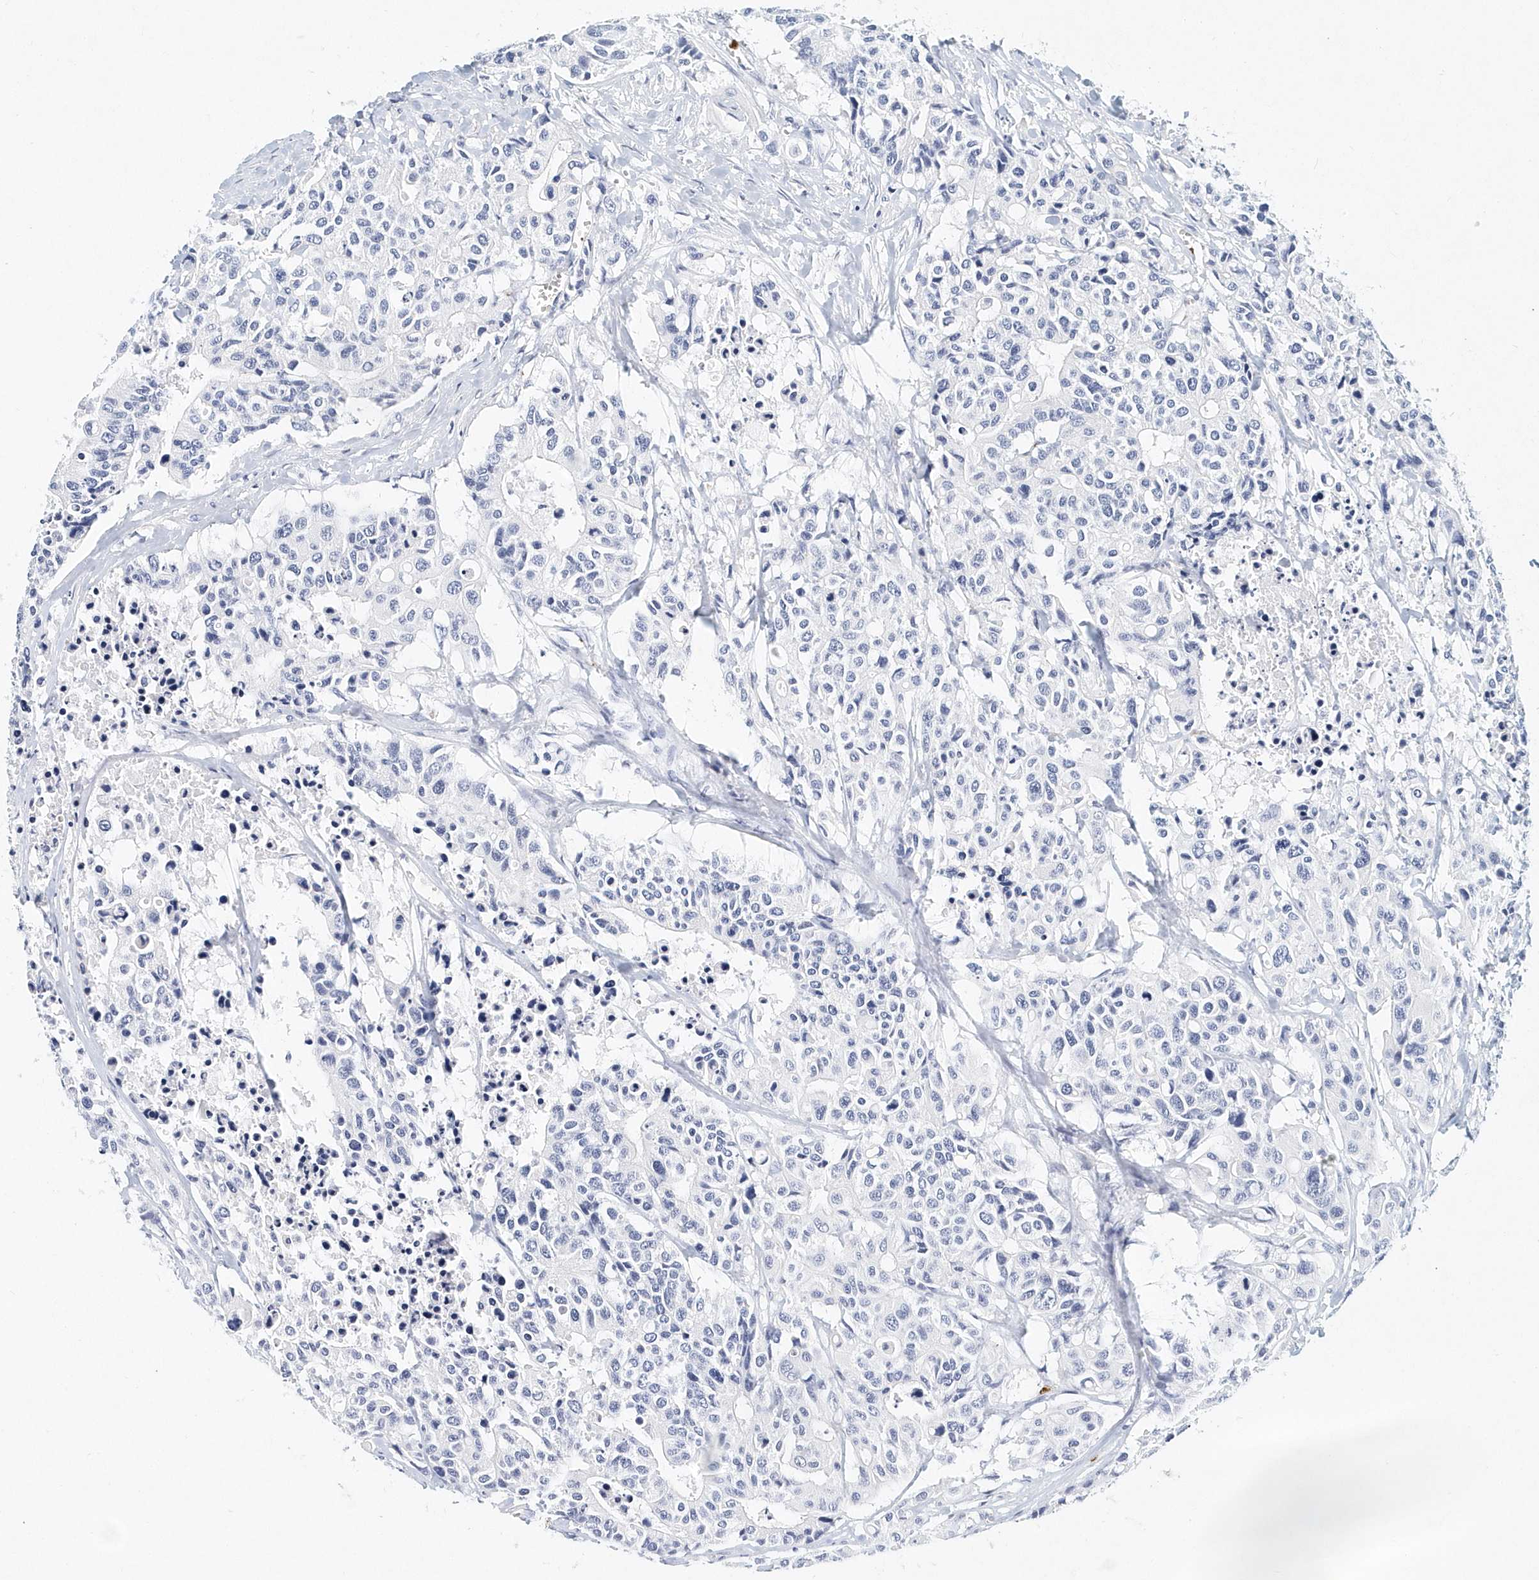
{"staining": {"intensity": "negative", "quantity": "none", "location": "none"}, "tissue": "colorectal cancer", "cell_type": "Tumor cells", "image_type": "cancer", "snomed": [{"axis": "morphology", "description": "Adenocarcinoma, NOS"}, {"axis": "topography", "description": "Colon"}], "caption": "Immunohistochemistry (IHC) of human colorectal adenocarcinoma displays no positivity in tumor cells.", "gene": "ITGA2B", "patient": {"sex": "male", "age": 77}}